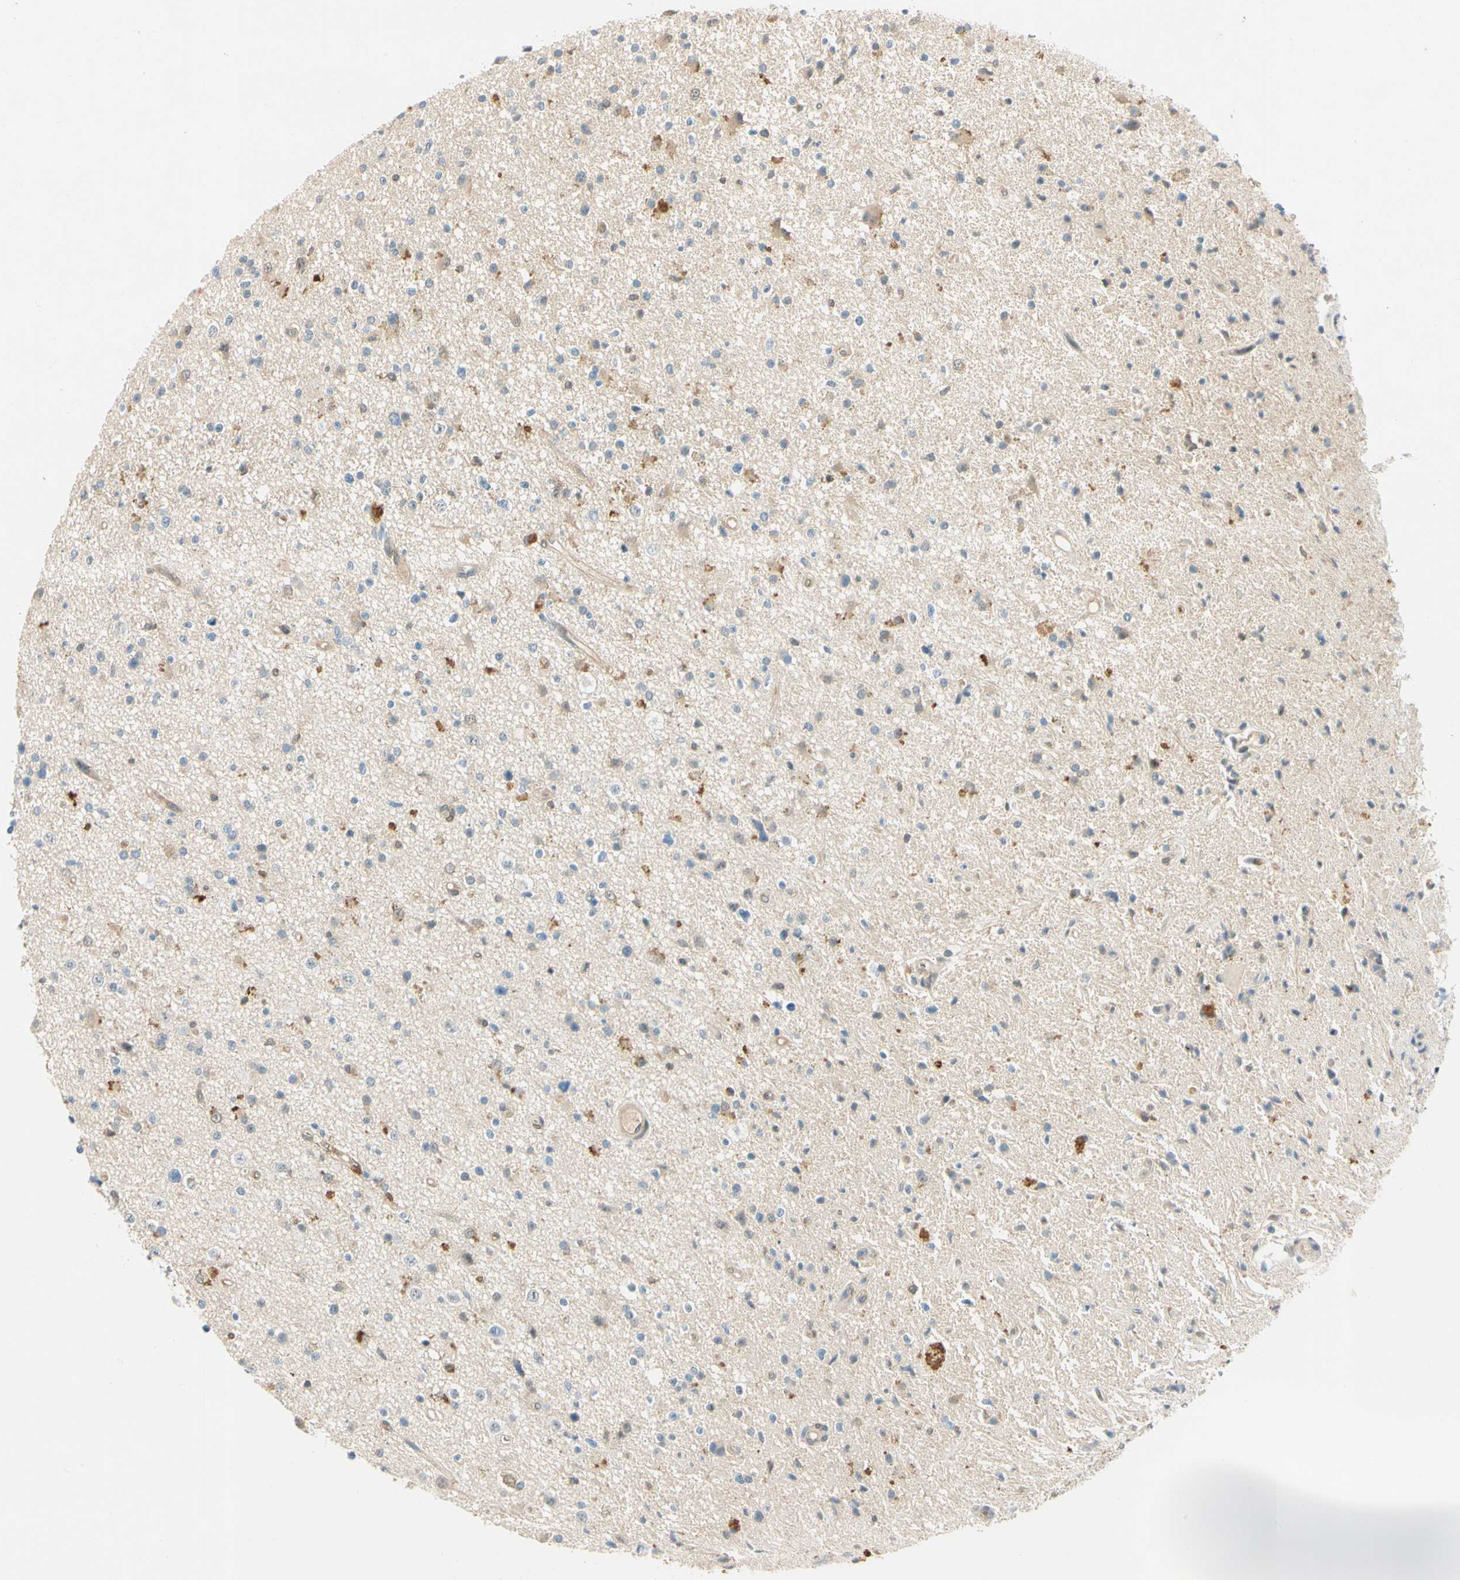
{"staining": {"intensity": "moderate", "quantity": "<25%", "location": "cytoplasmic/membranous"}, "tissue": "glioma", "cell_type": "Tumor cells", "image_type": "cancer", "snomed": [{"axis": "morphology", "description": "Glioma, malignant, High grade"}, {"axis": "topography", "description": "Brain"}], "caption": "Glioma stained with DAB immunohistochemistry demonstrates low levels of moderate cytoplasmic/membranous staining in approximately <25% of tumor cells.", "gene": "WIPI1", "patient": {"sex": "male", "age": 33}}